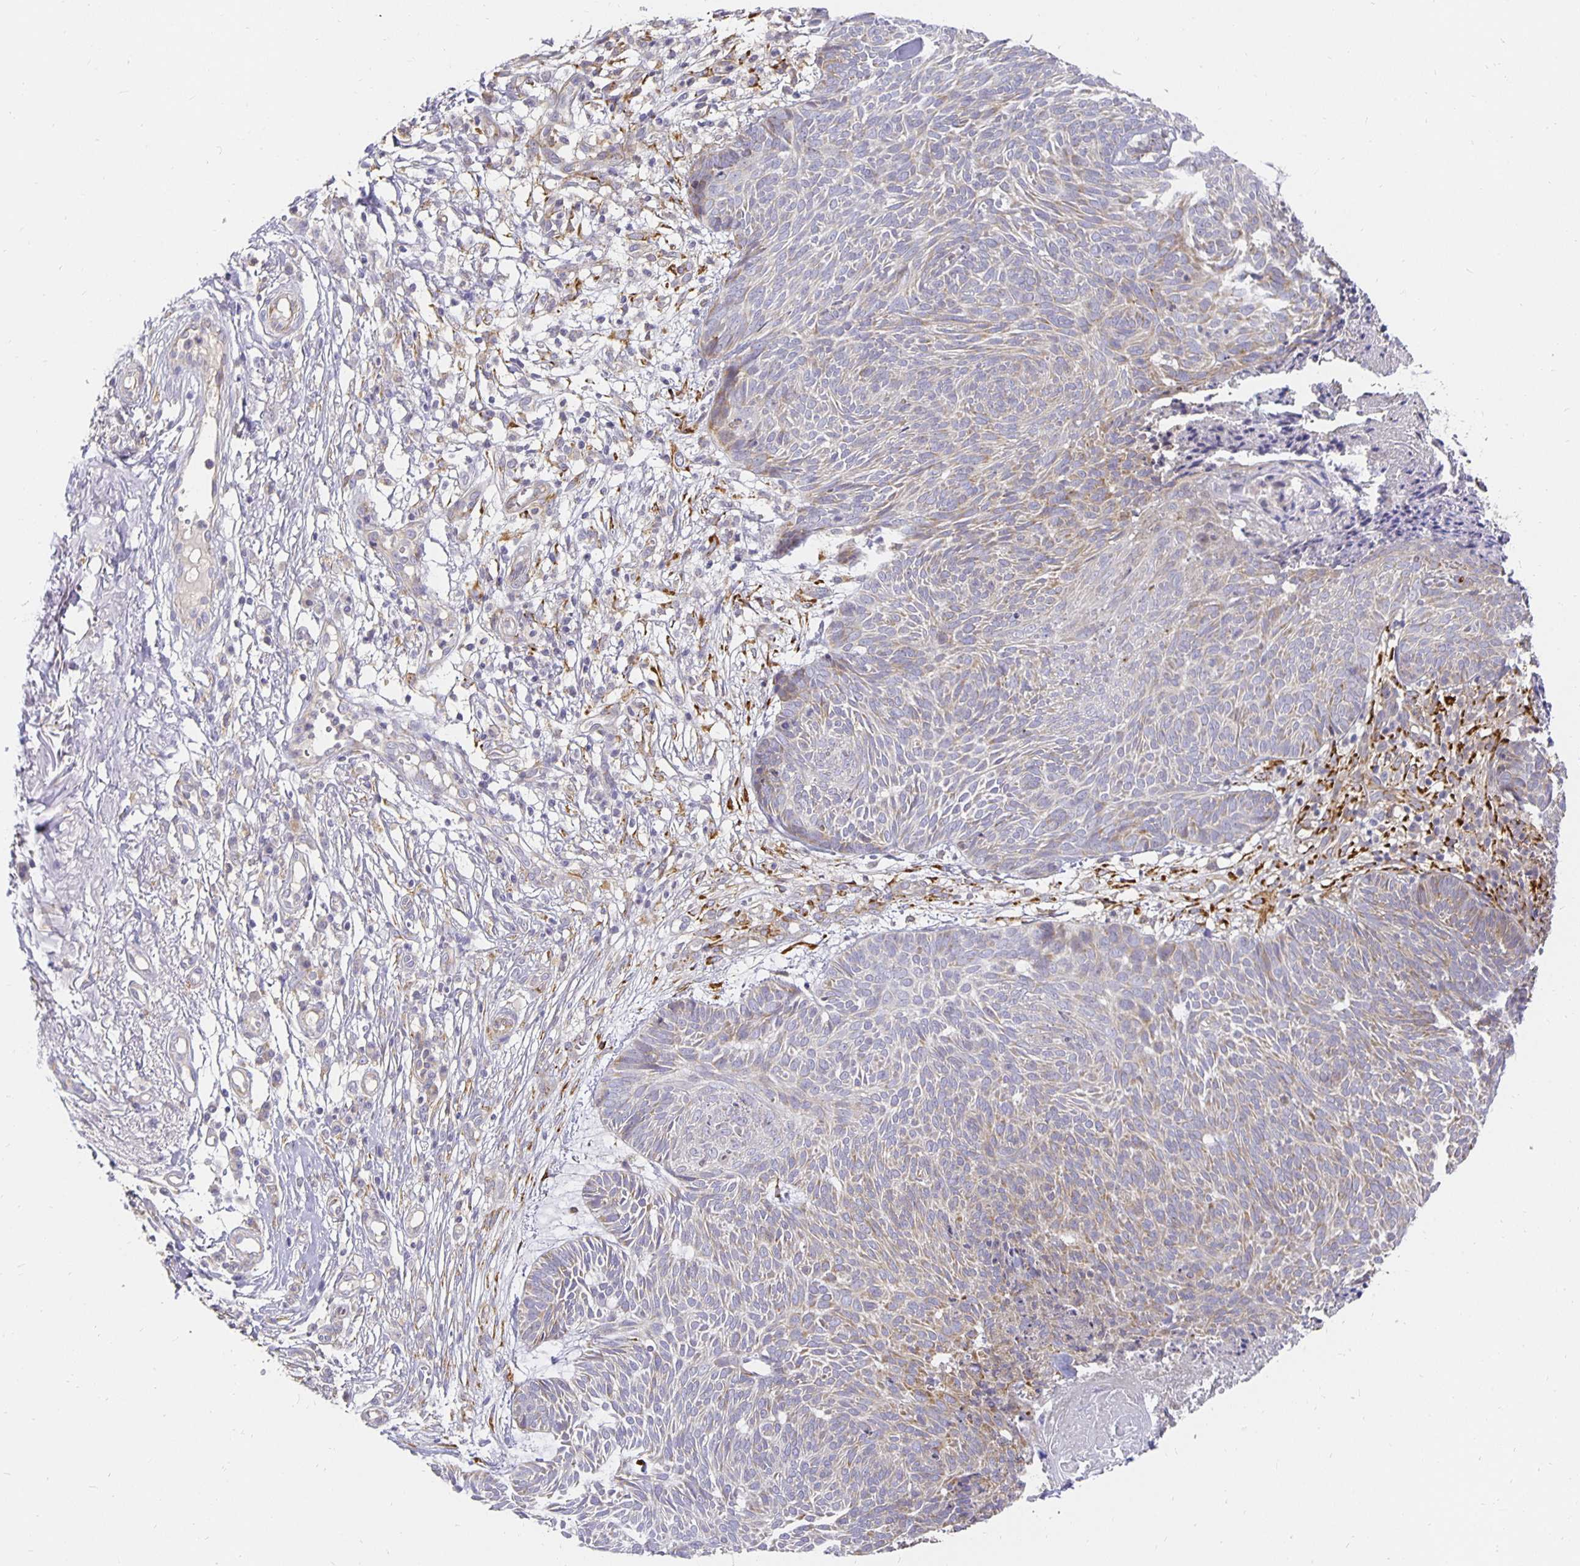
{"staining": {"intensity": "weak", "quantity": "<25%", "location": "cytoplasmic/membranous"}, "tissue": "skin cancer", "cell_type": "Tumor cells", "image_type": "cancer", "snomed": [{"axis": "morphology", "description": "Basal cell carcinoma"}, {"axis": "topography", "description": "Skin"}, {"axis": "topography", "description": "Skin of trunk"}], "caption": "Immunohistochemistry (IHC) image of neoplastic tissue: basal cell carcinoma (skin) stained with DAB (3,3'-diaminobenzidine) reveals no significant protein staining in tumor cells.", "gene": "PLOD1", "patient": {"sex": "male", "age": 74}}